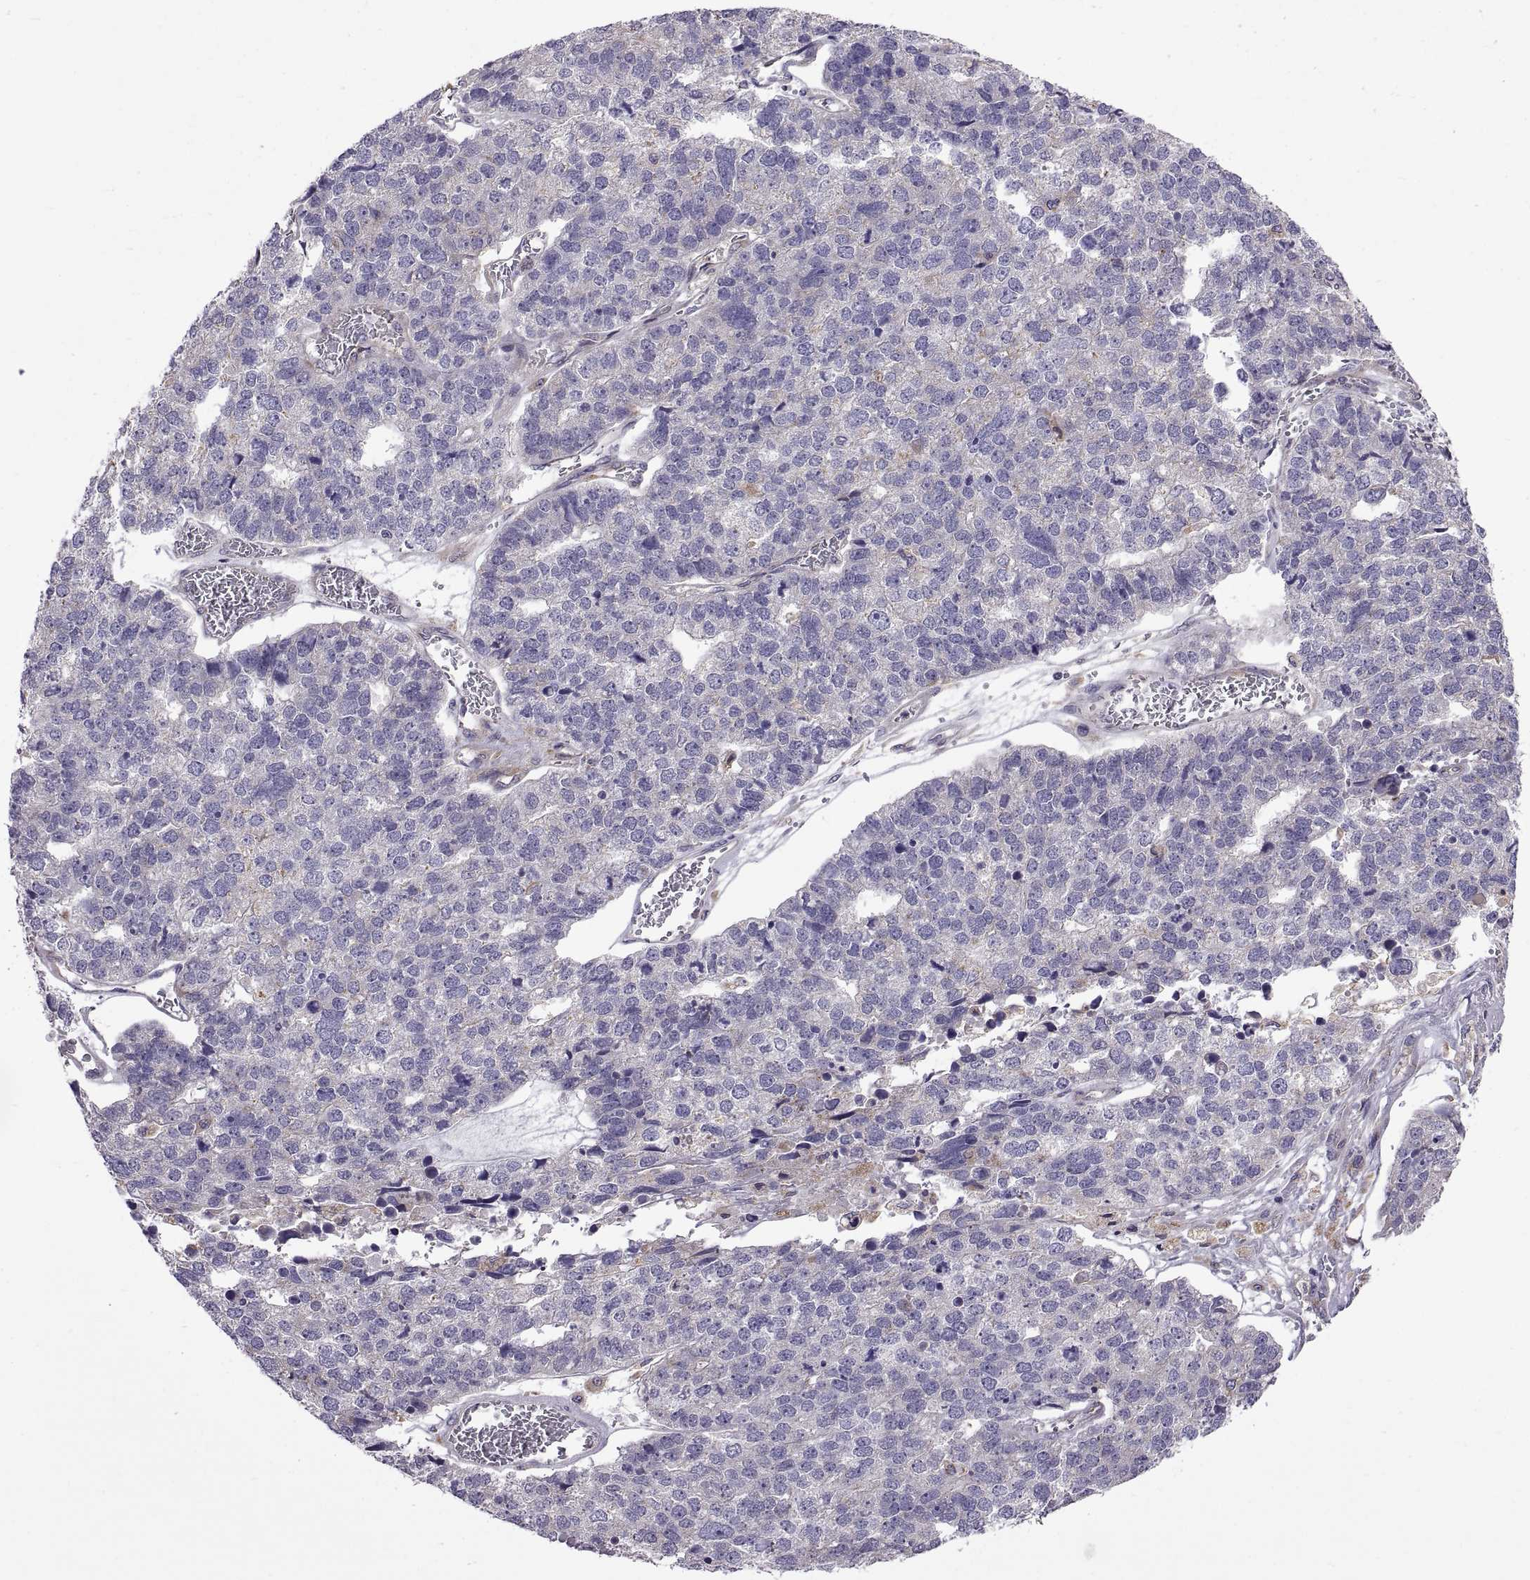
{"staining": {"intensity": "negative", "quantity": "none", "location": "none"}, "tissue": "stomach cancer", "cell_type": "Tumor cells", "image_type": "cancer", "snomed": [{"axis": "morphology", "description": "Adenocarcinoma, NOS"}, {"axis": "topography", "description": "Stomach"}], "caption": "Stomach cancer was stained to show a protein in brown. There is no significant positivity in tumor cells. (DAB immunohistochemistry visualized using brightfield microscopy, high magnification).", "gene": "ARSL", "patient": {"sex": "male", "age": 69}}